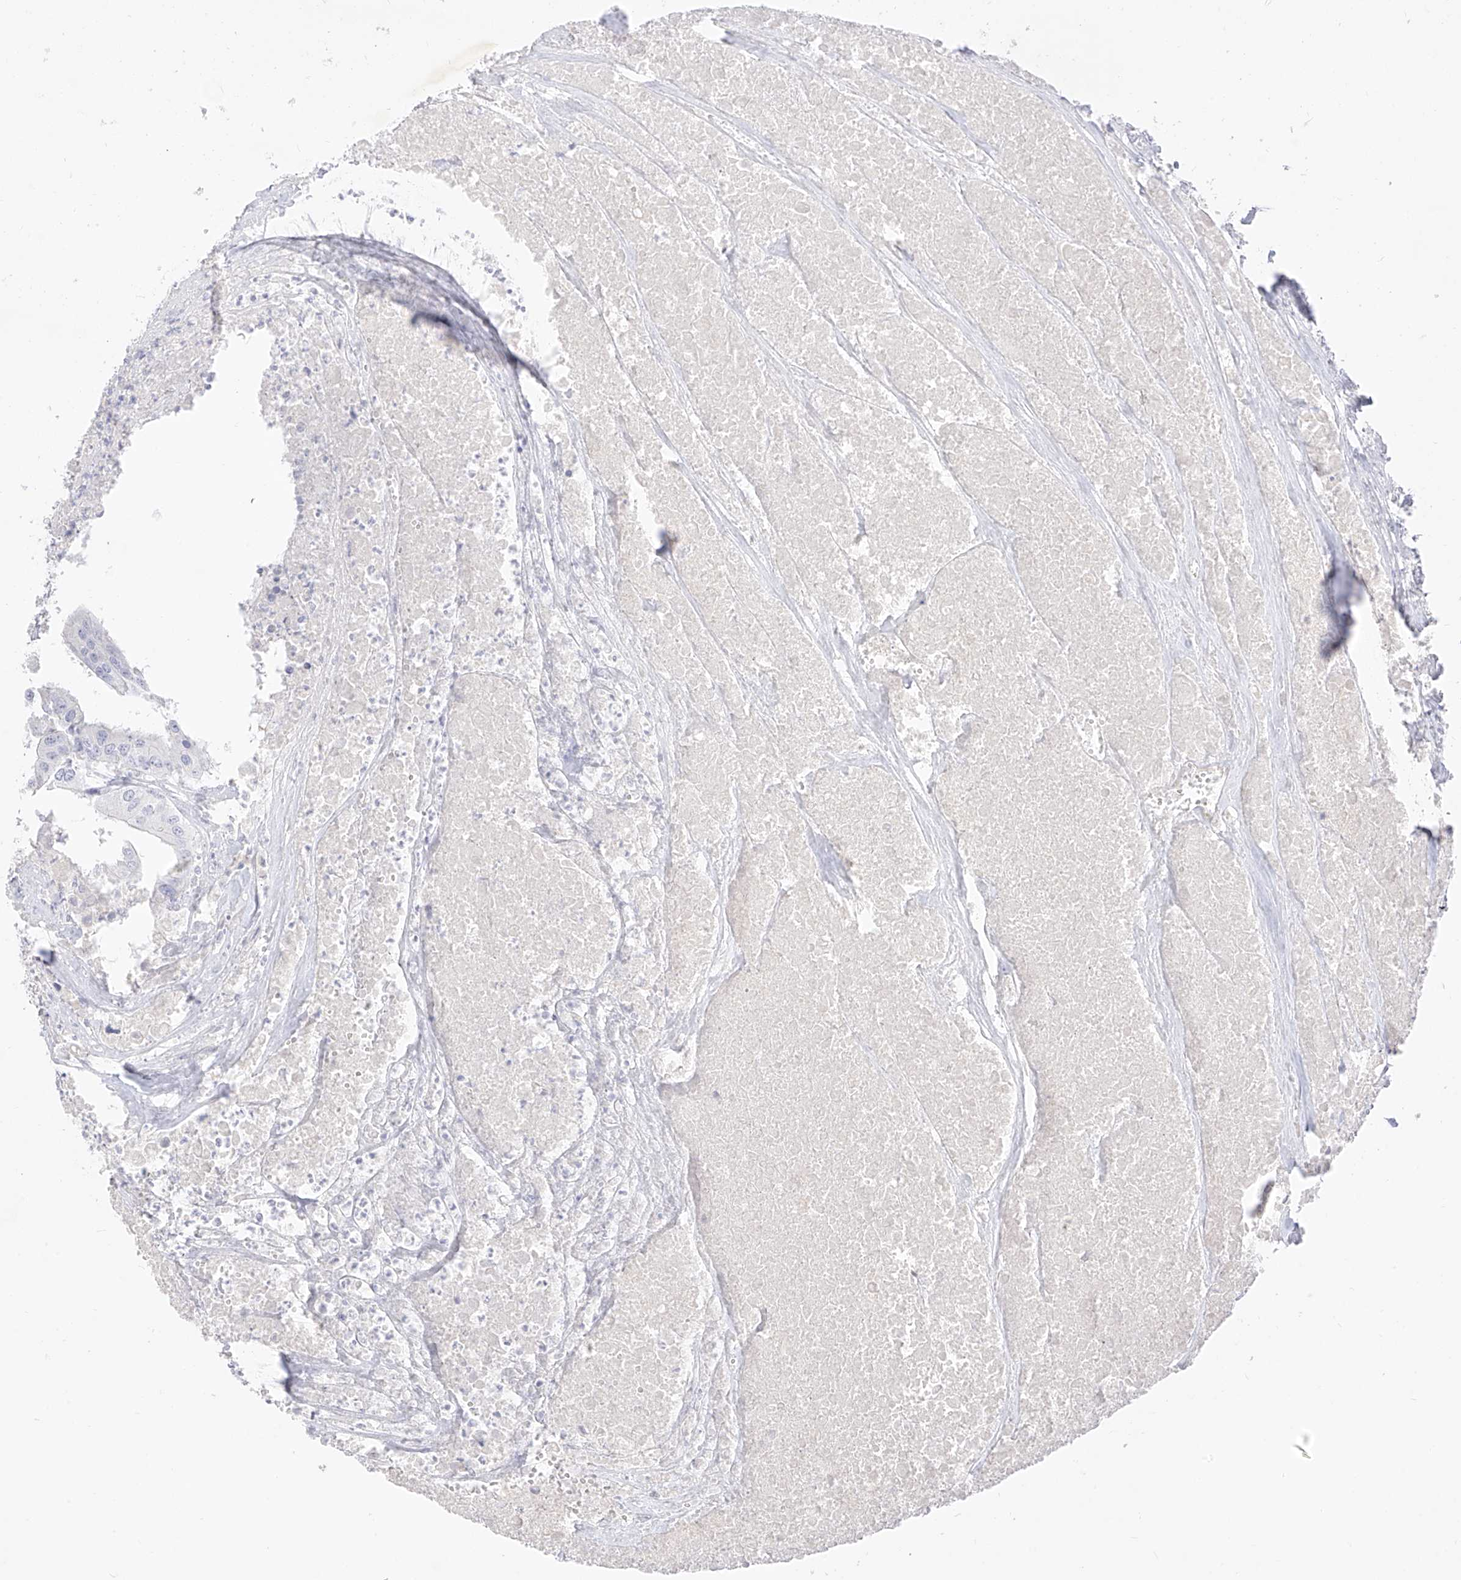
{"staining": {"intensity": "negative", "quantity": "none", "location": "none"}, "tissue": "colorectal cancer", "cell_type": "Tumor cells", "image_type": "cancer", "snomed": [{"axis": "morphology", "description": "Adenocarcinoma, NOS"}, {"axis": "topography", "description": "Colon"}], "caption": "Colorectal adenocarcinoma was stained to show a protein in brown. There is no significant expression in tumor cells. (Immunohistochemistry (ihc), brightfield microscopy, high magnification).", "gene": "ARHGEF40", "patient": {"sex": "male", "age": 77}}